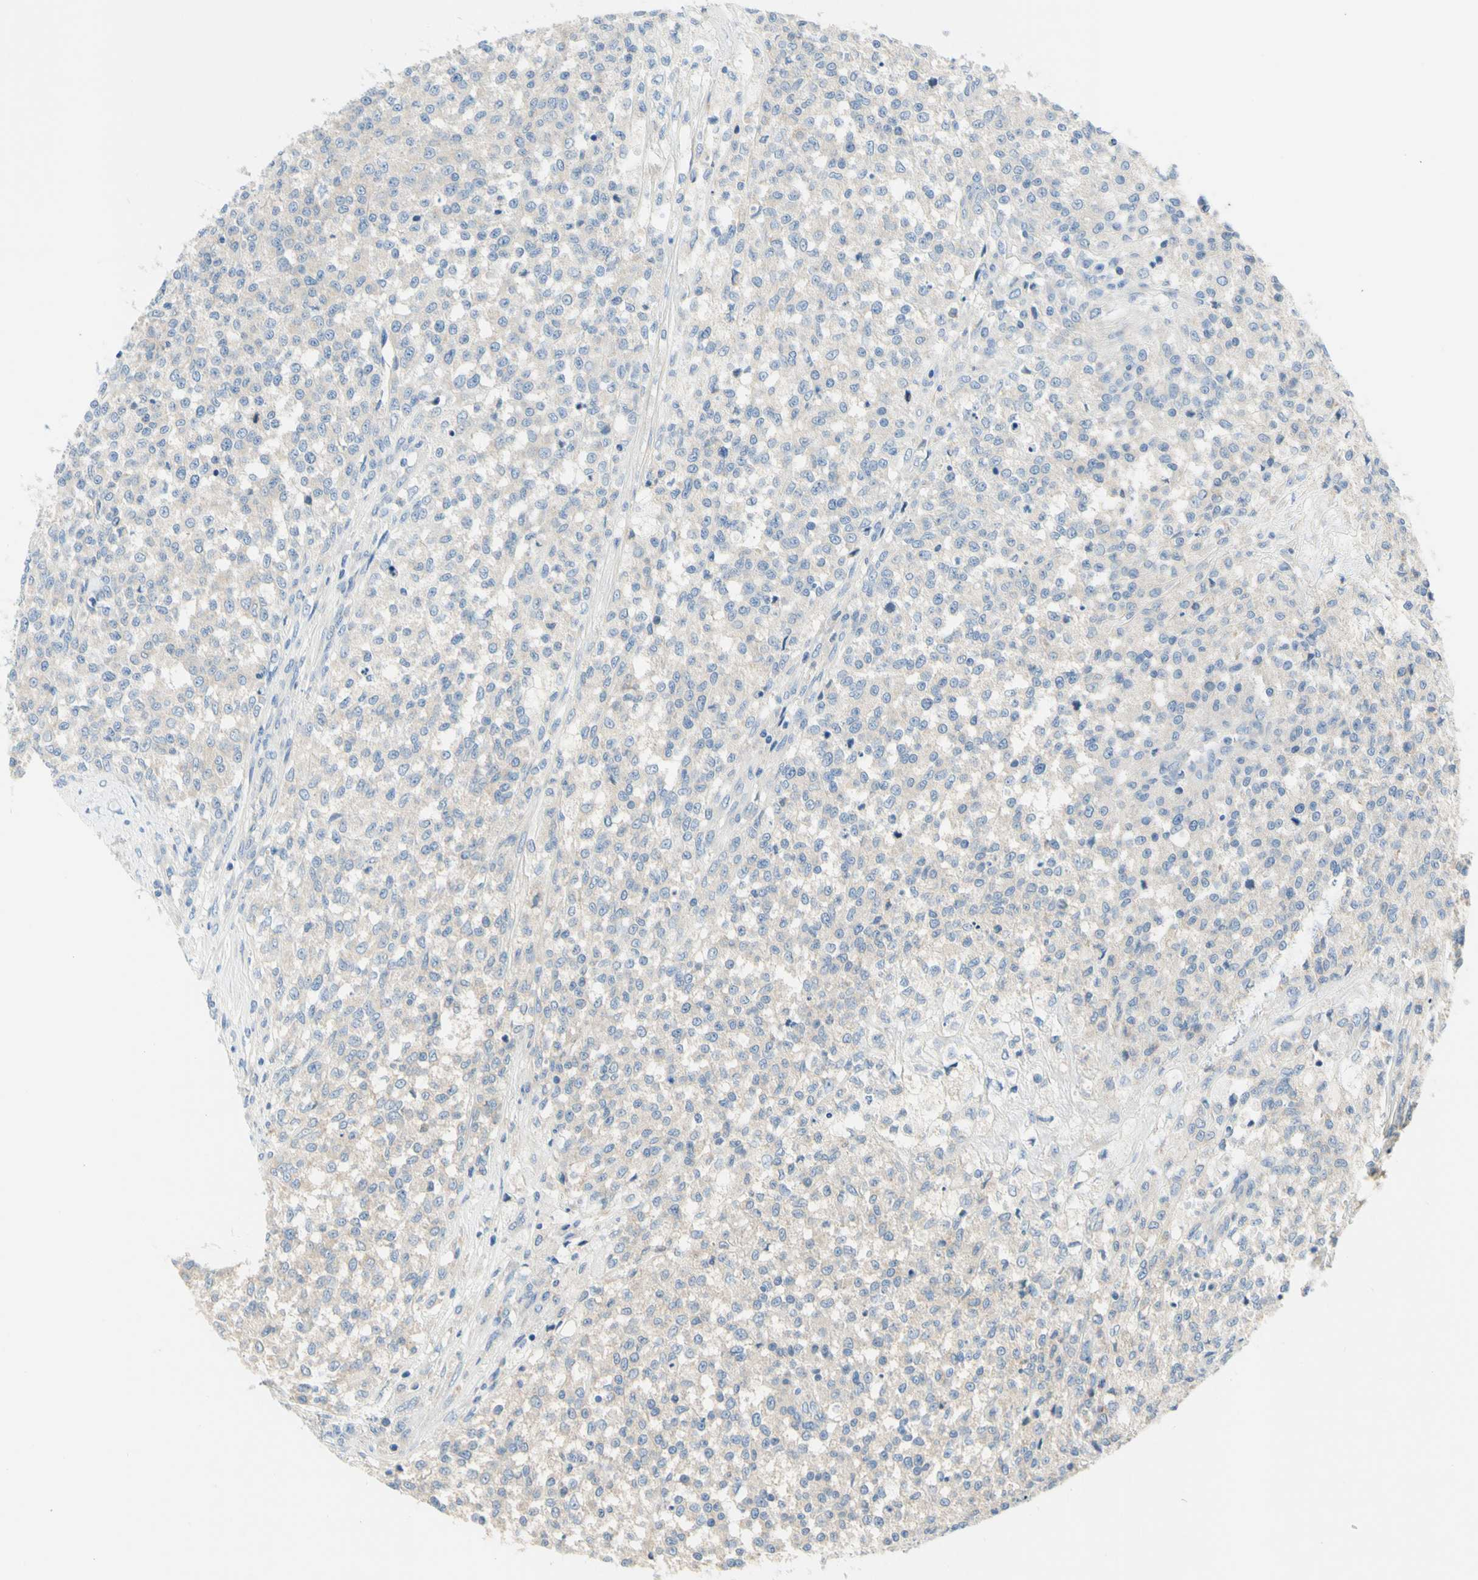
{"staining": {"intensity": "weak", "quantity": ">75%", "location": "cytoplasmic/membranous"}, "tissue": "testis cancer", "cell_type": "Tumor cells", "image_type": "cancer", "snomed": [{"axis": "morphology", "description": "Seminoma, NOS"}, {"axis": "topography", "description": "Testis"}], "caption": "Protein staining of seminoma (testis) tissue shows weak cytoplasmic/membranous positivity in about >75% of tumor cells.", "gene": "F3", "patient": {"sex": "male", "age": 59}}